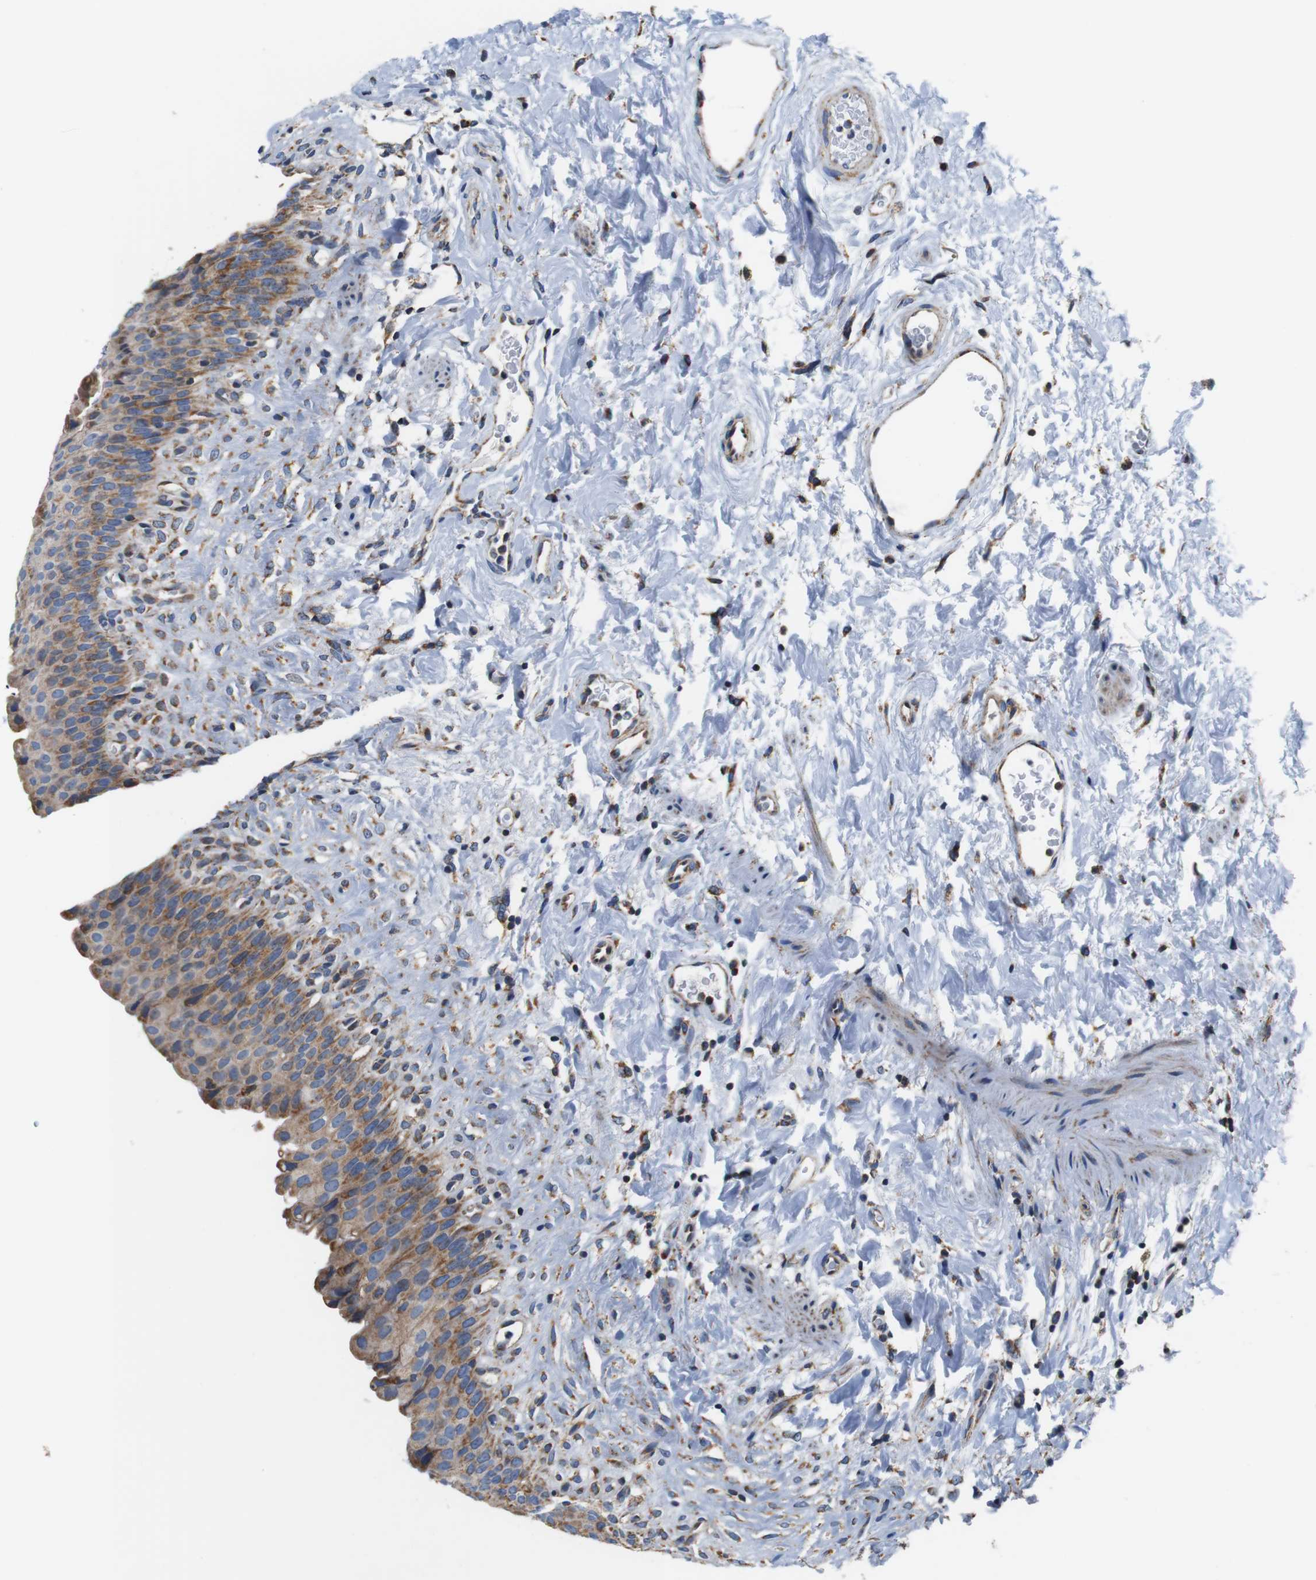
{"staining": {"intensity": "moderate", "quantity": ">75%", "location": "cytoplasmic/membranous"}, "tissue": "urinary bladder", "cell_type": "Urothelial cells", "image_type": "normal", "snomed": [{"axis": "morphology", "description": "Normal tissue, NOS"}, {"axis": "topography", "description": "Urinary bladder"}], "caption": "Urinary bladder stained with DAB (3,3'-diaminobenzidine) immunohistochemistry demonstrates medium levels of moderate cytoplasmic/membranous staining in about >75% of urothelial cells.", "gene": "LRP4", "patient": {"sex": "female", "age": 79}}